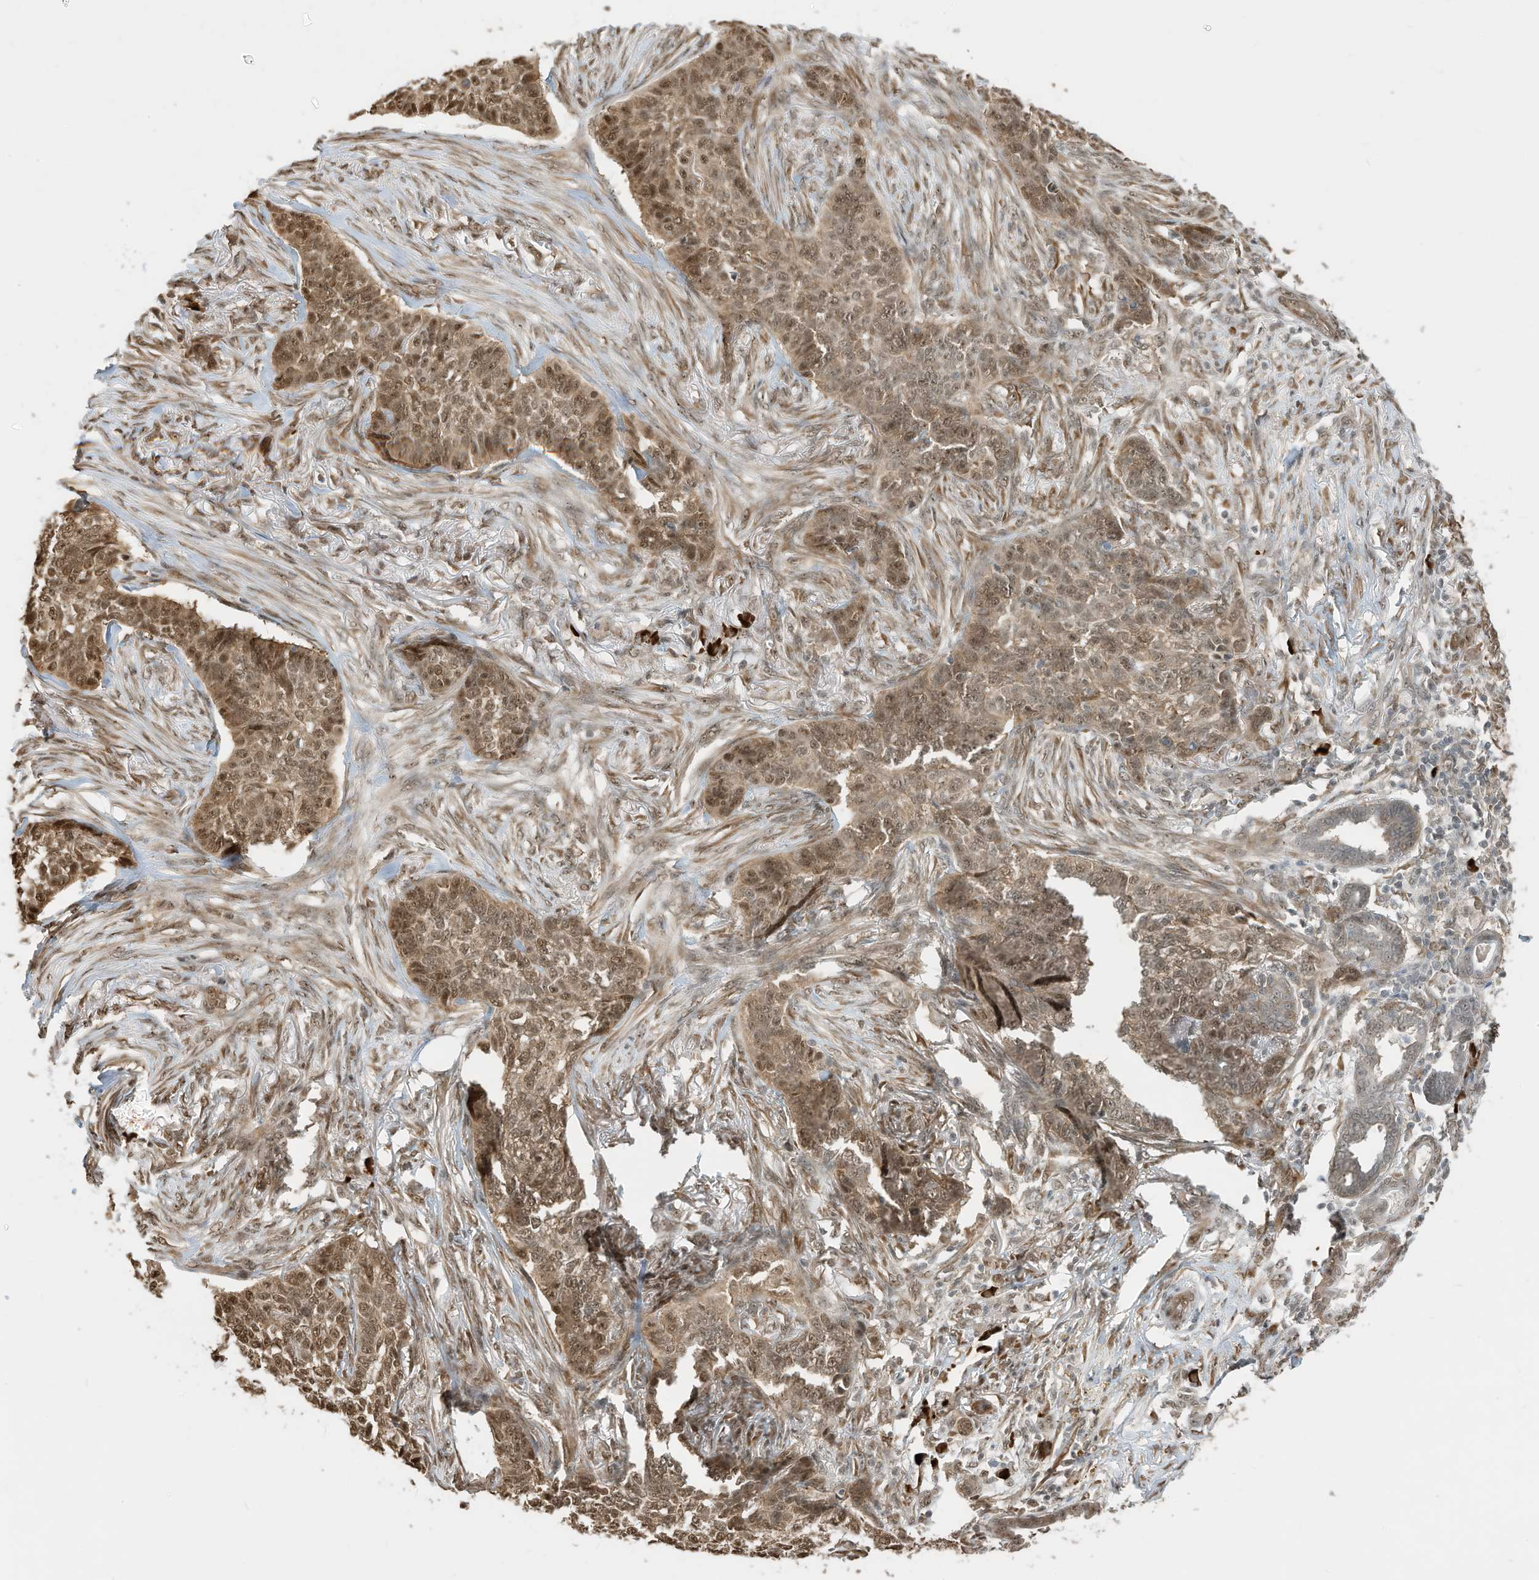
{"staining": {"intensity": "moderate", "quantity": ">75%", "location": "nuclear"}, "tissue": "skin cancer", "cell_type": "Tumor cells", "image_type": "cancer", "snomed": [{"axis": "morphology", "description": "Basal cell carcinoma"}, {"axis": "topography", "description": "Skin"}], "caption": "Human skin basal cell carcinoma stained with a brown dye demonstrates moderate nuclear positive expression in approximately >75% of tumor cells.", "gene": "ZNF195", "patient": {"sex": "male", "age": 85}}